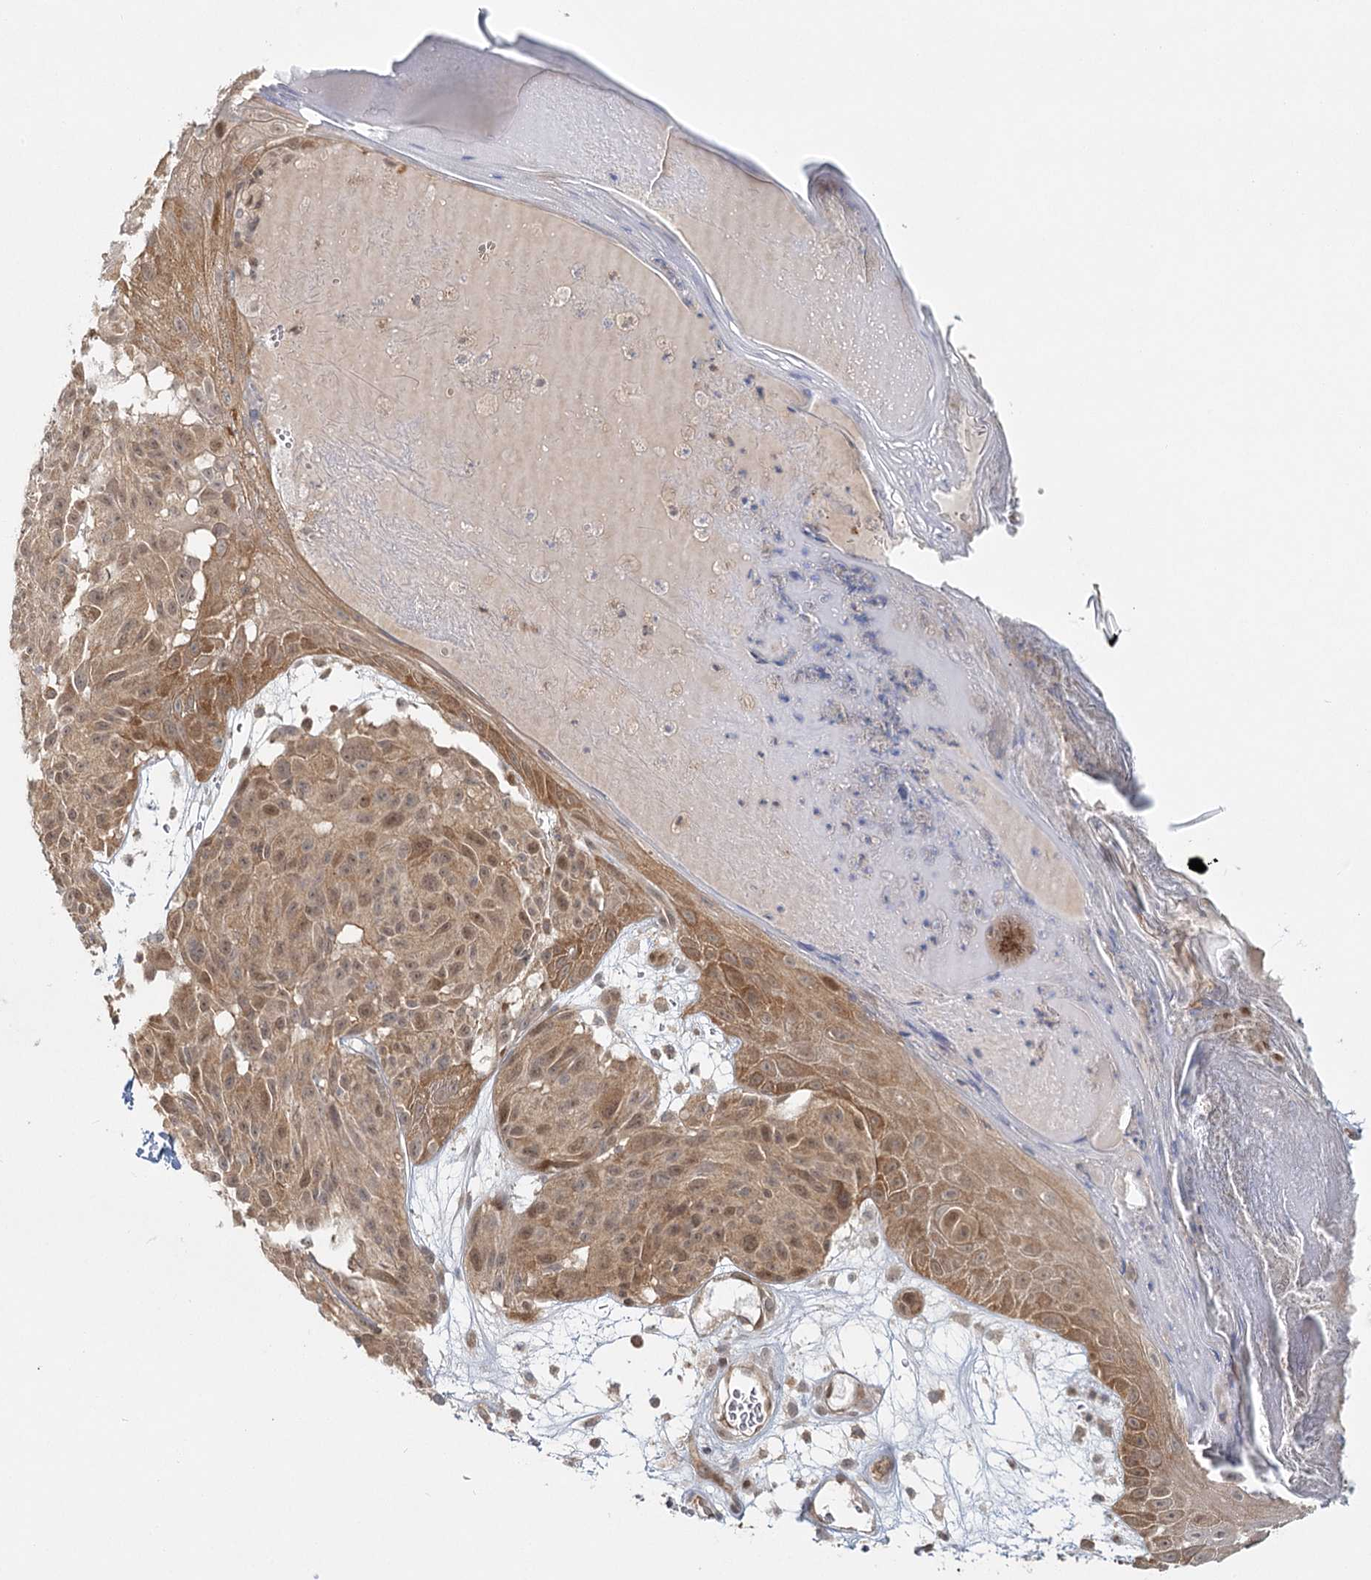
{"staining": {"intensity": "moderate", "quantity": ">75%", "location": "cytoplasmic/membranous,nuclear"}, "tissue": "melanoma", "cell_type": "Tumor cells", "image_type": "cancer", "snomed": [{"axis": "morphology", "description": "Malignant melanoma, NOS"}, {"axis": "topography", "description": "Skin"}], "caption": "Tumor cells display medium levels of moderate cytoplasmic/membranous and nuclear positivity in about >75% of cells in human melanoma. The staining was performed using DAB, with brown indicating positive protein expression. Nuclei are stained blue with hematoxylin.", "gene": "FAM120B", "patient": {"sex": "male", "age": 83}}